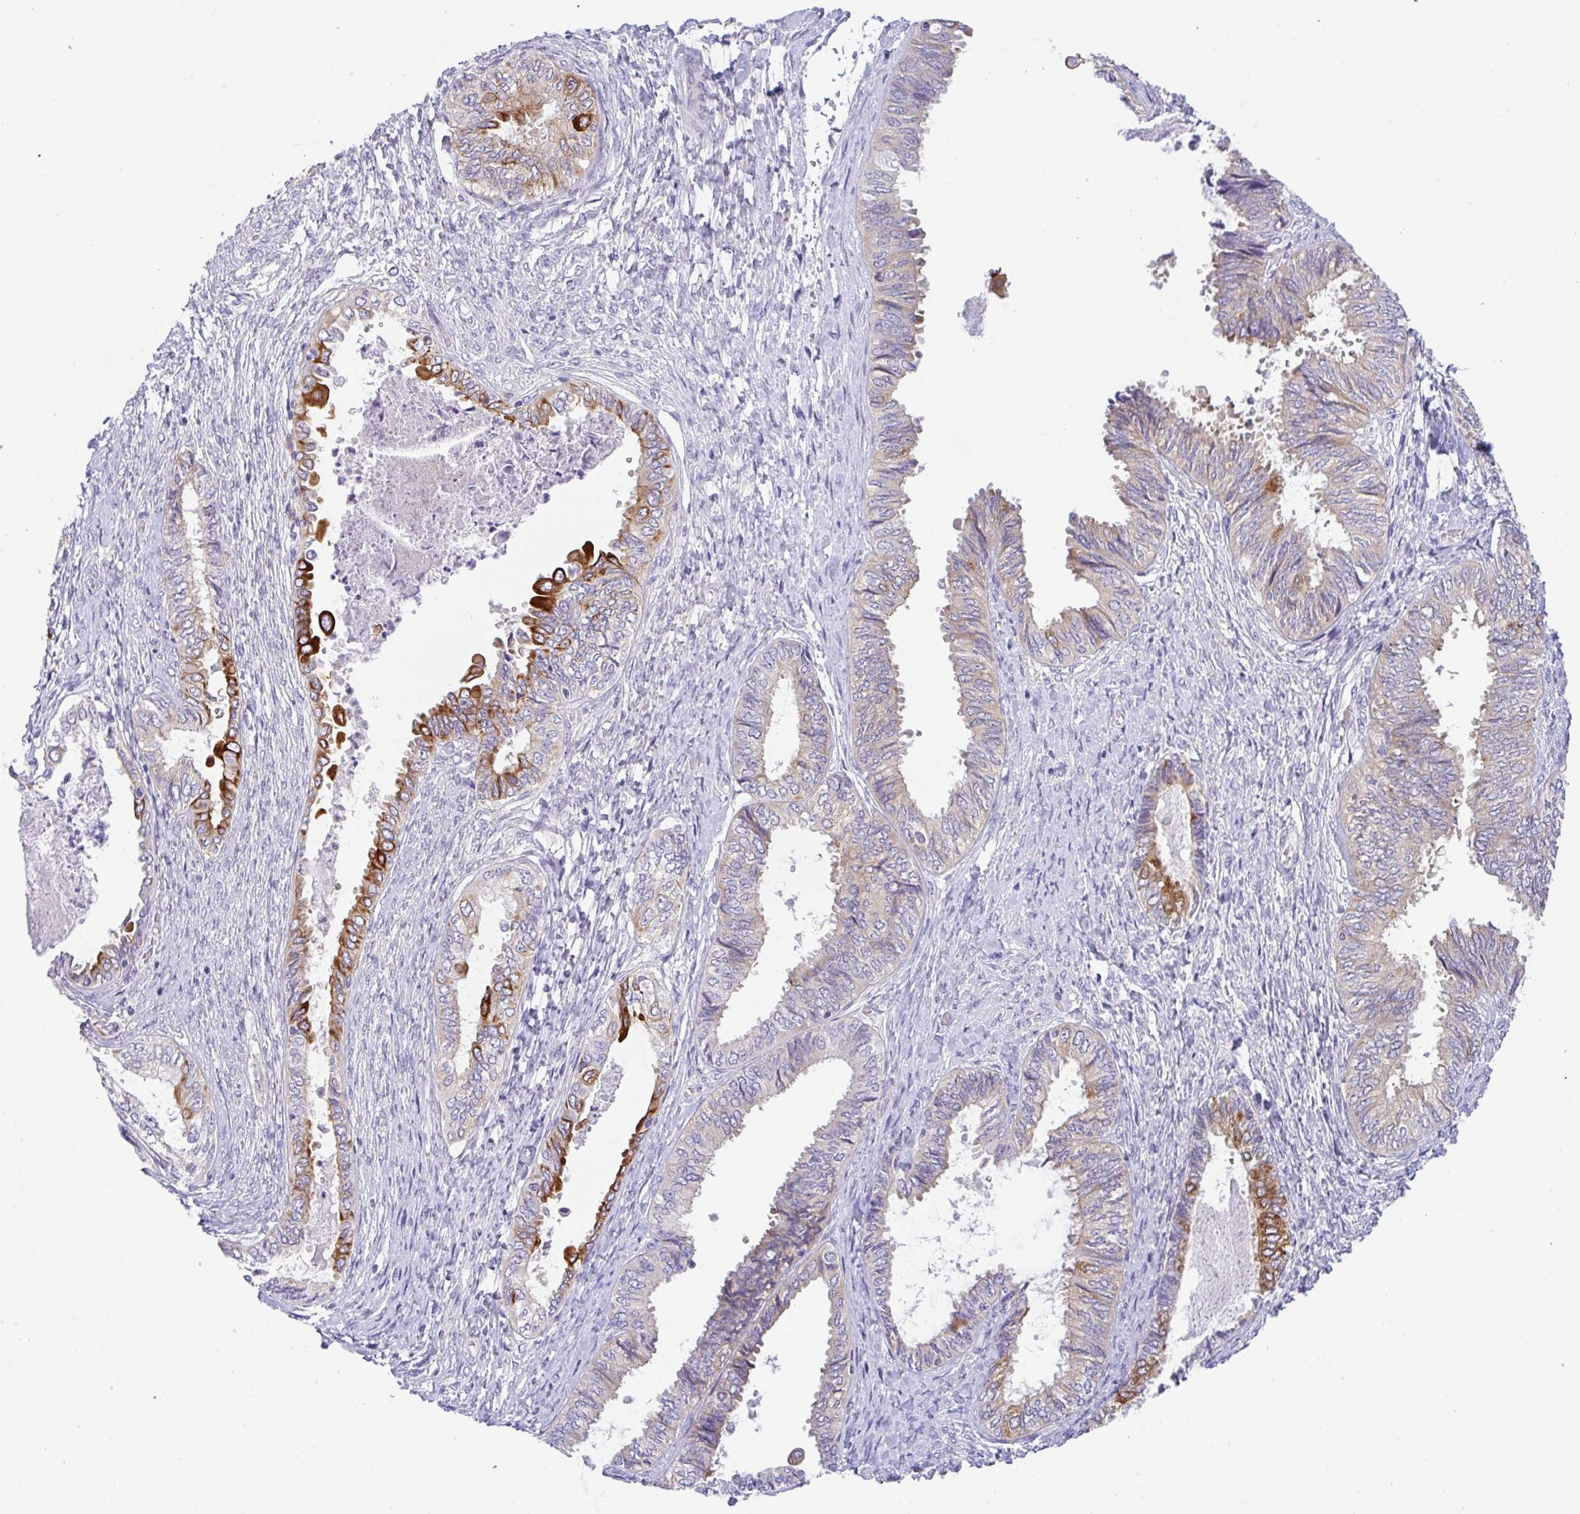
{"staining": {"intensity": "strong", "quantity": "<25%", "location": "cytoplasmic/membranous"}, "tissue": "ovarian cancer", "cell_type": "Tumor cells", "image_type": "cancer", "snomed": [{"axis": "morphology", "description": "Carcinoma, endometroid"}, {"axis": "topography", "description": "Ovary"}], "caption": "A high-resolution photomicrograph shows IHC staining of ovarian cancer (endometroid carcinoma), which shows strong cytoplasmic/membranous staining in about <25% of tumor cells.", "gene": "TRAF4", "patient": {"sex": "female", "age": 70}}